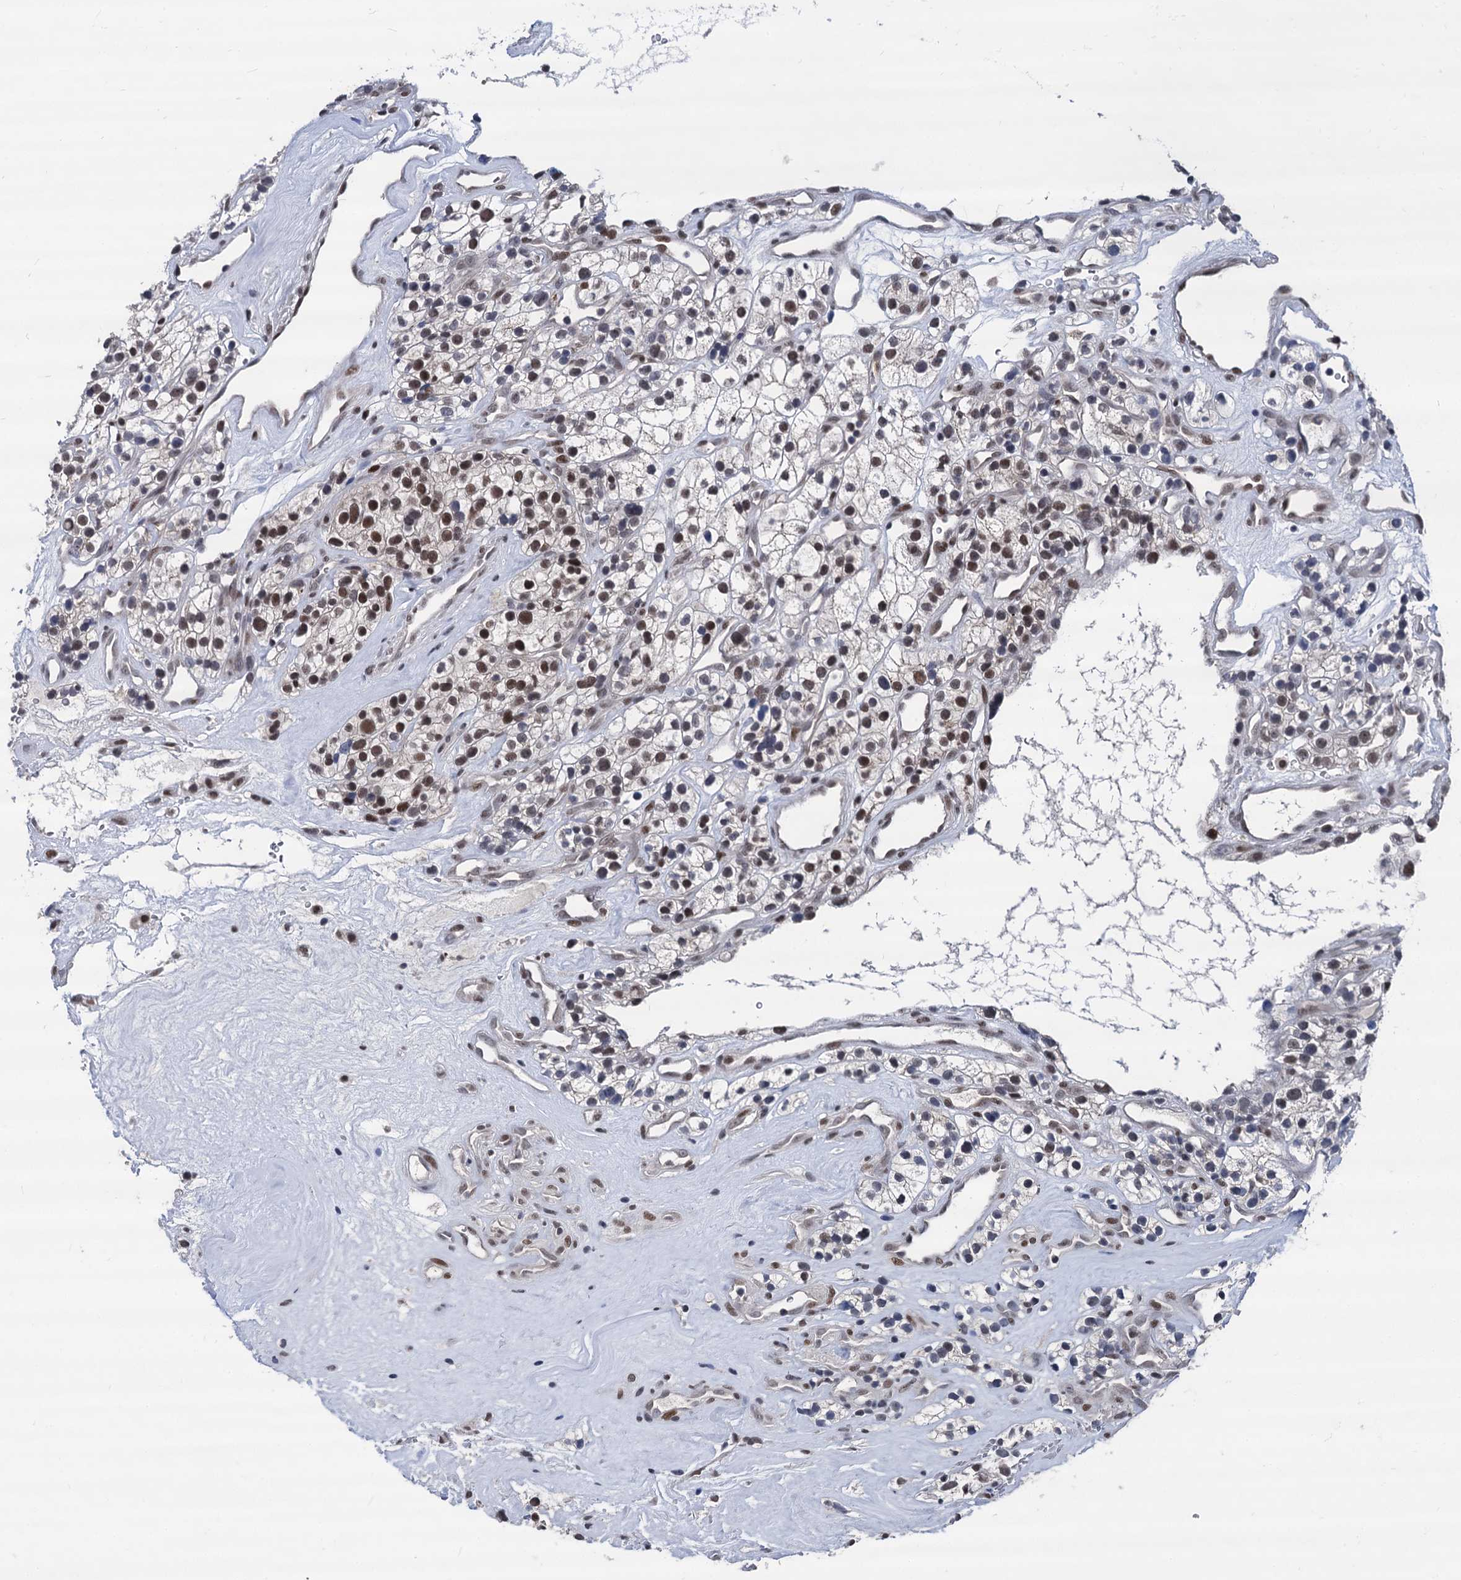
{"staining": {"intensity": "moderate", "quantity": "25%-75%", "location": "nuclear"}, "tissue": "renal cancer", "cell_type": "Tumor cells", "image_type": "cancer", "snomed": [{"axis": "morphology", "description": "Adenocarcinoma, NOS"}, {"axis": "topography", "description": "Kidney"}], "caption": "Protein expression analysis of human renal adenocarcinoma reveals moderate nuclear staining in about 25%-75% of tumor cells.", "gene": "GALNT11", "patient": {"sex": "female", "age": 57}}